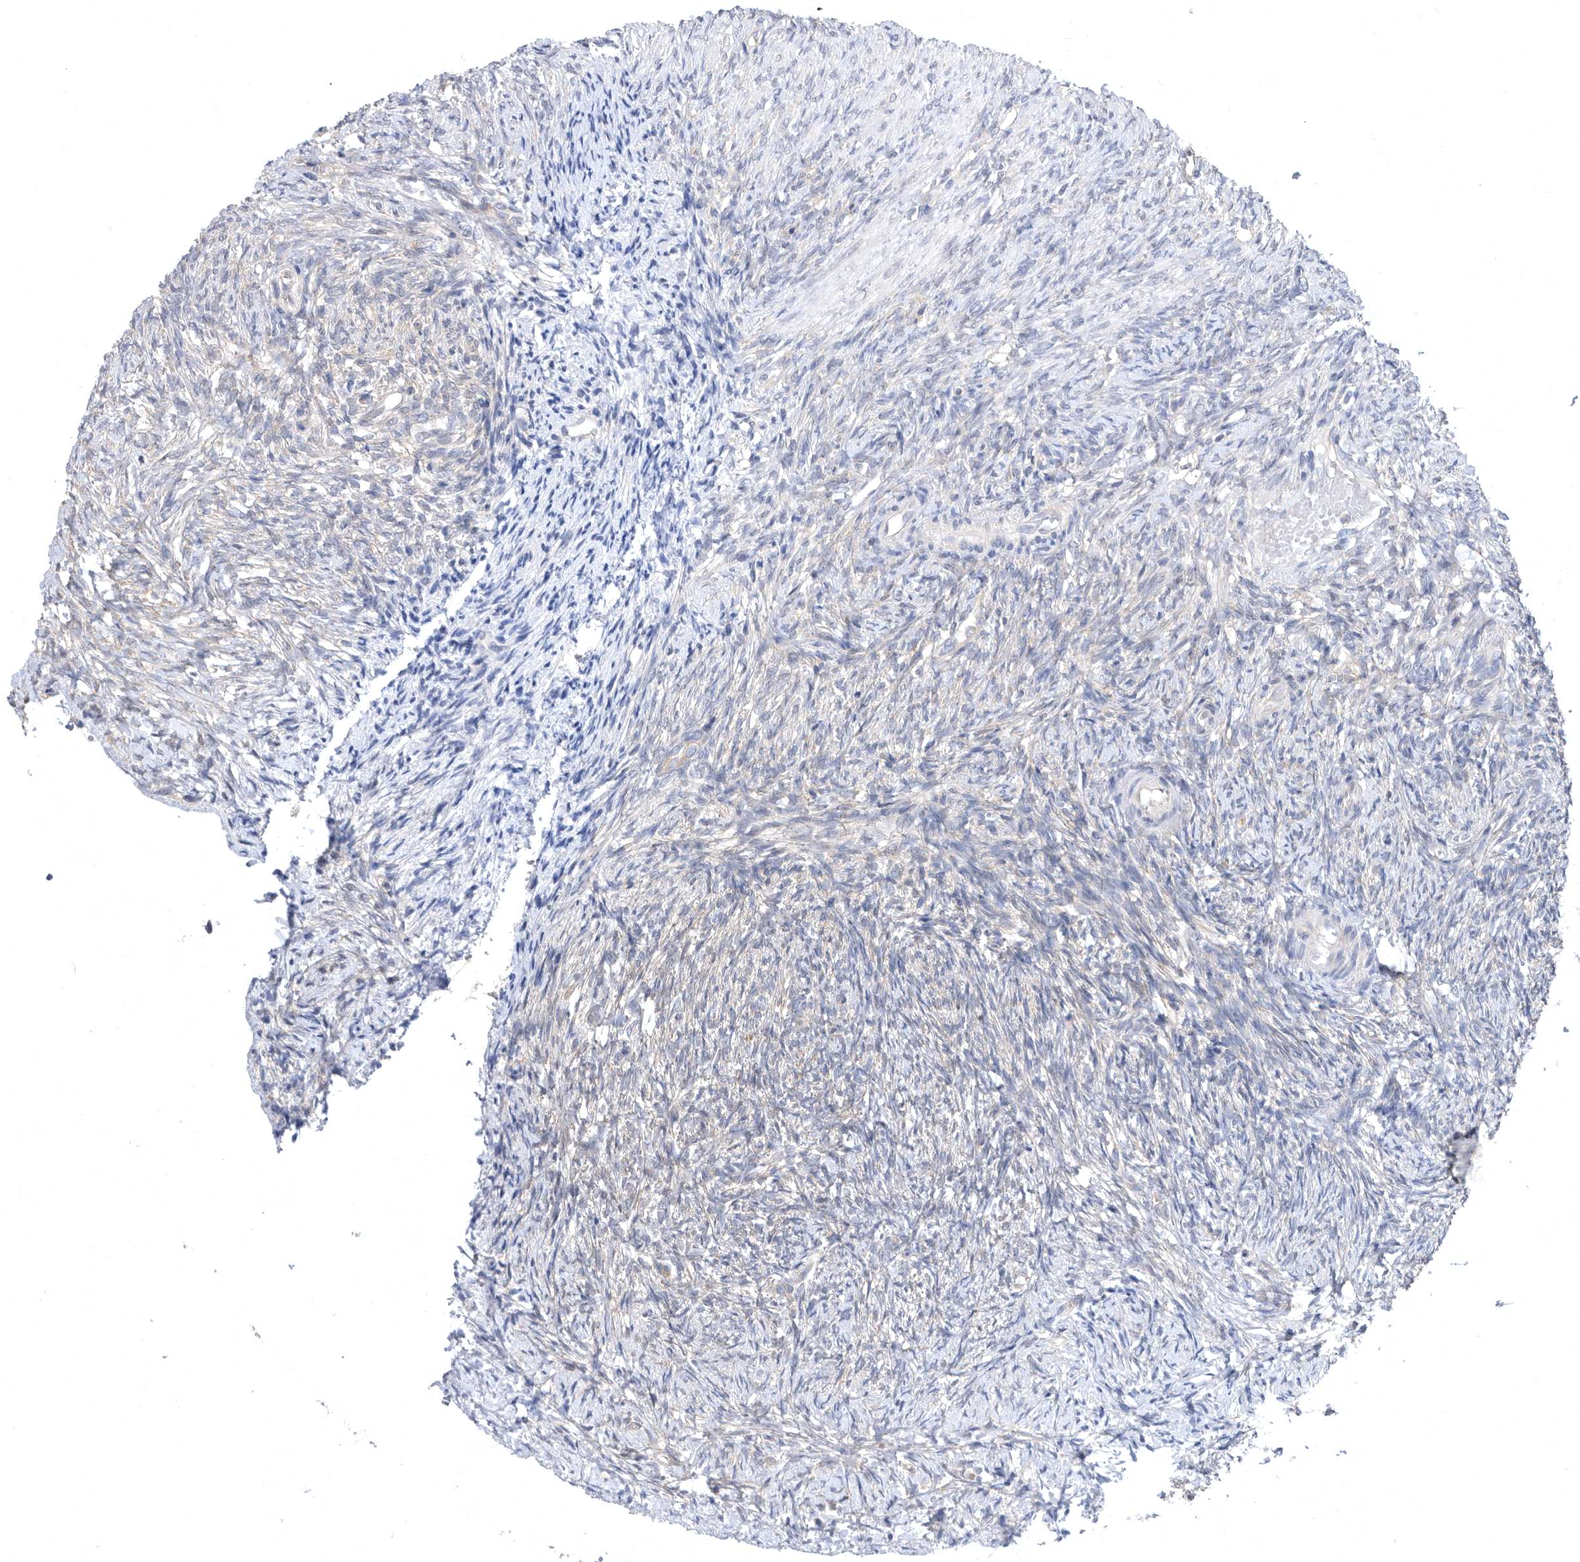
{"staining": {"intensity": "moderate", "quantity": ">75%", "location": "cytoplasmic/membranous"}, "tissue": "ovary", "cell_type": "Follicle cells", "image_type": "normal", "snomed": [{"axis": "morphology", "description": "Normal tissue, NOS"}, {"axis": "topography", "description": "Ovary"}], "caption": "Immunohistochemical staining of unremarkable ovary exhibits medium levels of moderate cytoplasmic/membranous positivity in approximately >75% of follicle cells.", "gene": "CCT4", "patient": {"sex": "female", "age": 41}}